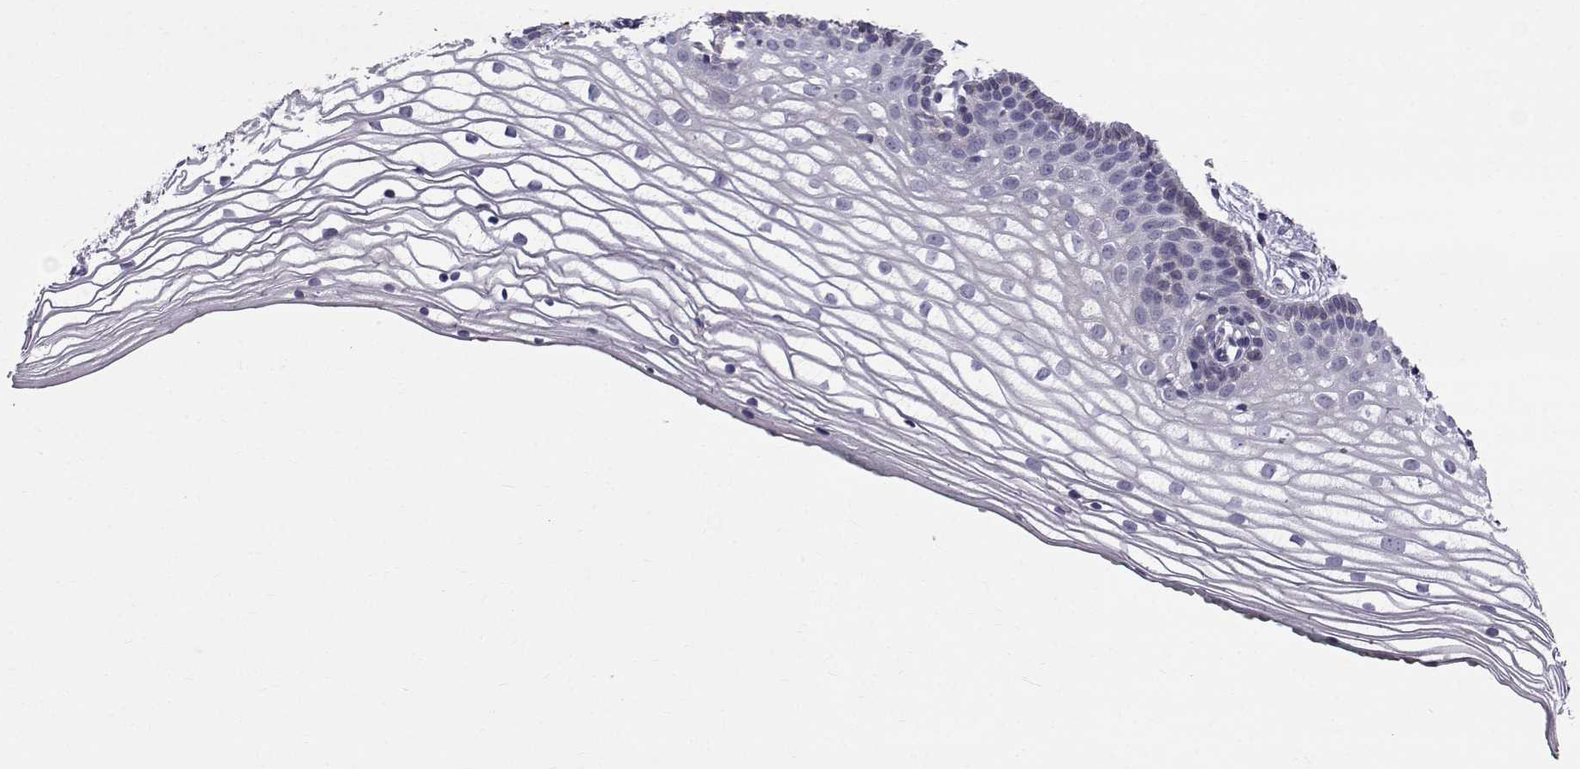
{"staining": {"intensity": "negative", "quantity": "none", "location": "none"}, "tissue": "vagina", "cell_type": "Squamous epithelial cells", "image_type": "normal", "snomed": [{"axis": "morphology", "description": "Normal tissue, NOS"}, {"axis": "topography", "description": "Vagina"}], "caption": "Immunohistochemistry photomicrograph of unremarkable vagina: human vagina stained with DAB (3,3'-diaminobenzidine) displays no significant protein expression in squamous epithelial cells.", "gene": "CALCR", "patient": {"sex": "female", "age": 36}}